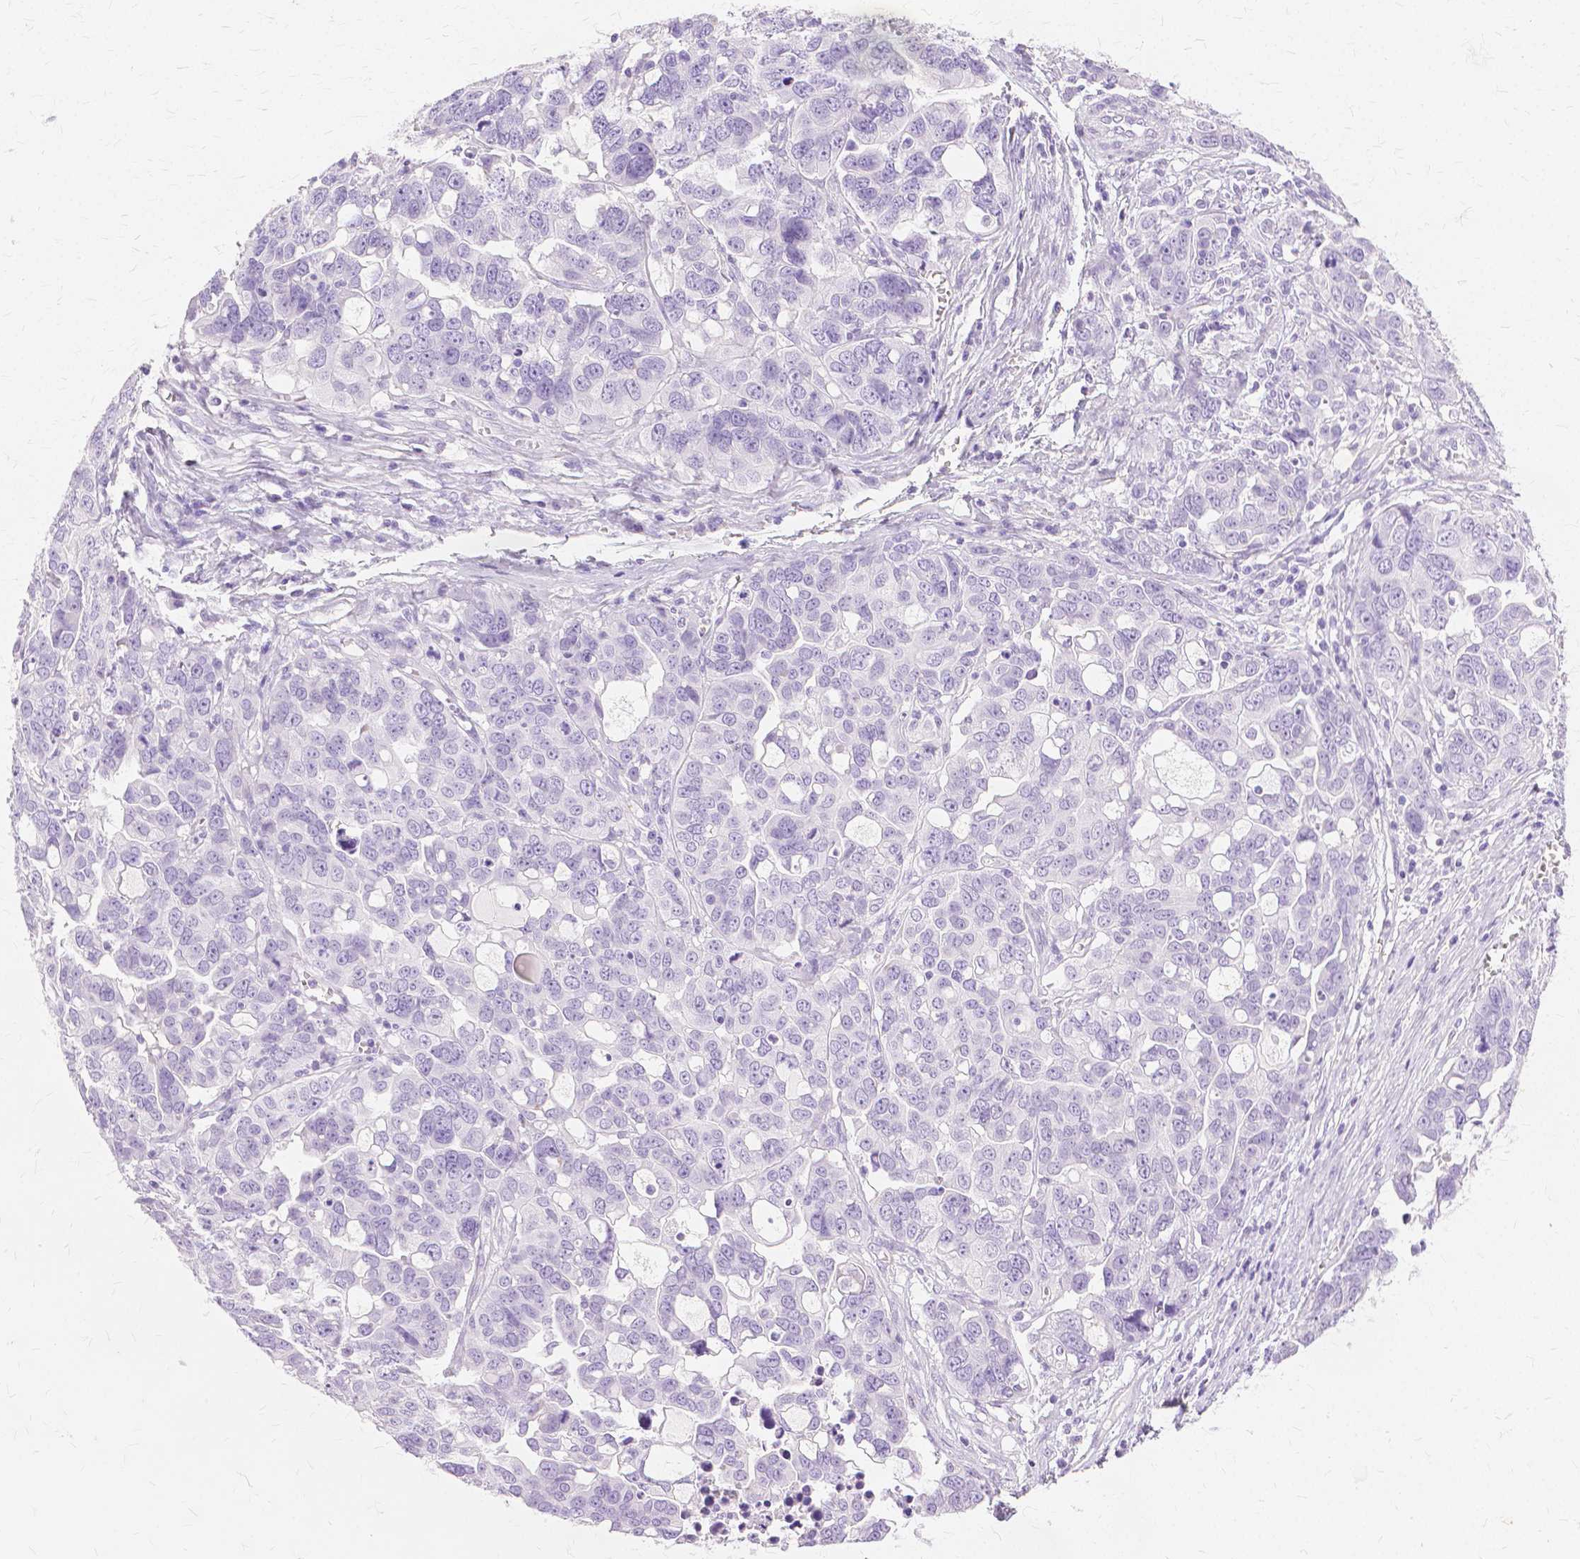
{"staining": {"intensity": "negative", "quantity": "none", "location": "none"}, "tissue": "ovarian cancer", "cell_type": "Tumor cells", "image_type": "cancer", "snomed": [{"axis": "morphology", "description": "Carcinoma, endometroid"}, {"axis": "topography", "description": "Ovary"}], "caption": "A high-resolution micrograph shows IHC staining of endometroid carcinoma (ovarian), which exhibits no significant expression in tumor cells.", "gene": "TGM1", "patient": {"sex": "female", "age": 78}}